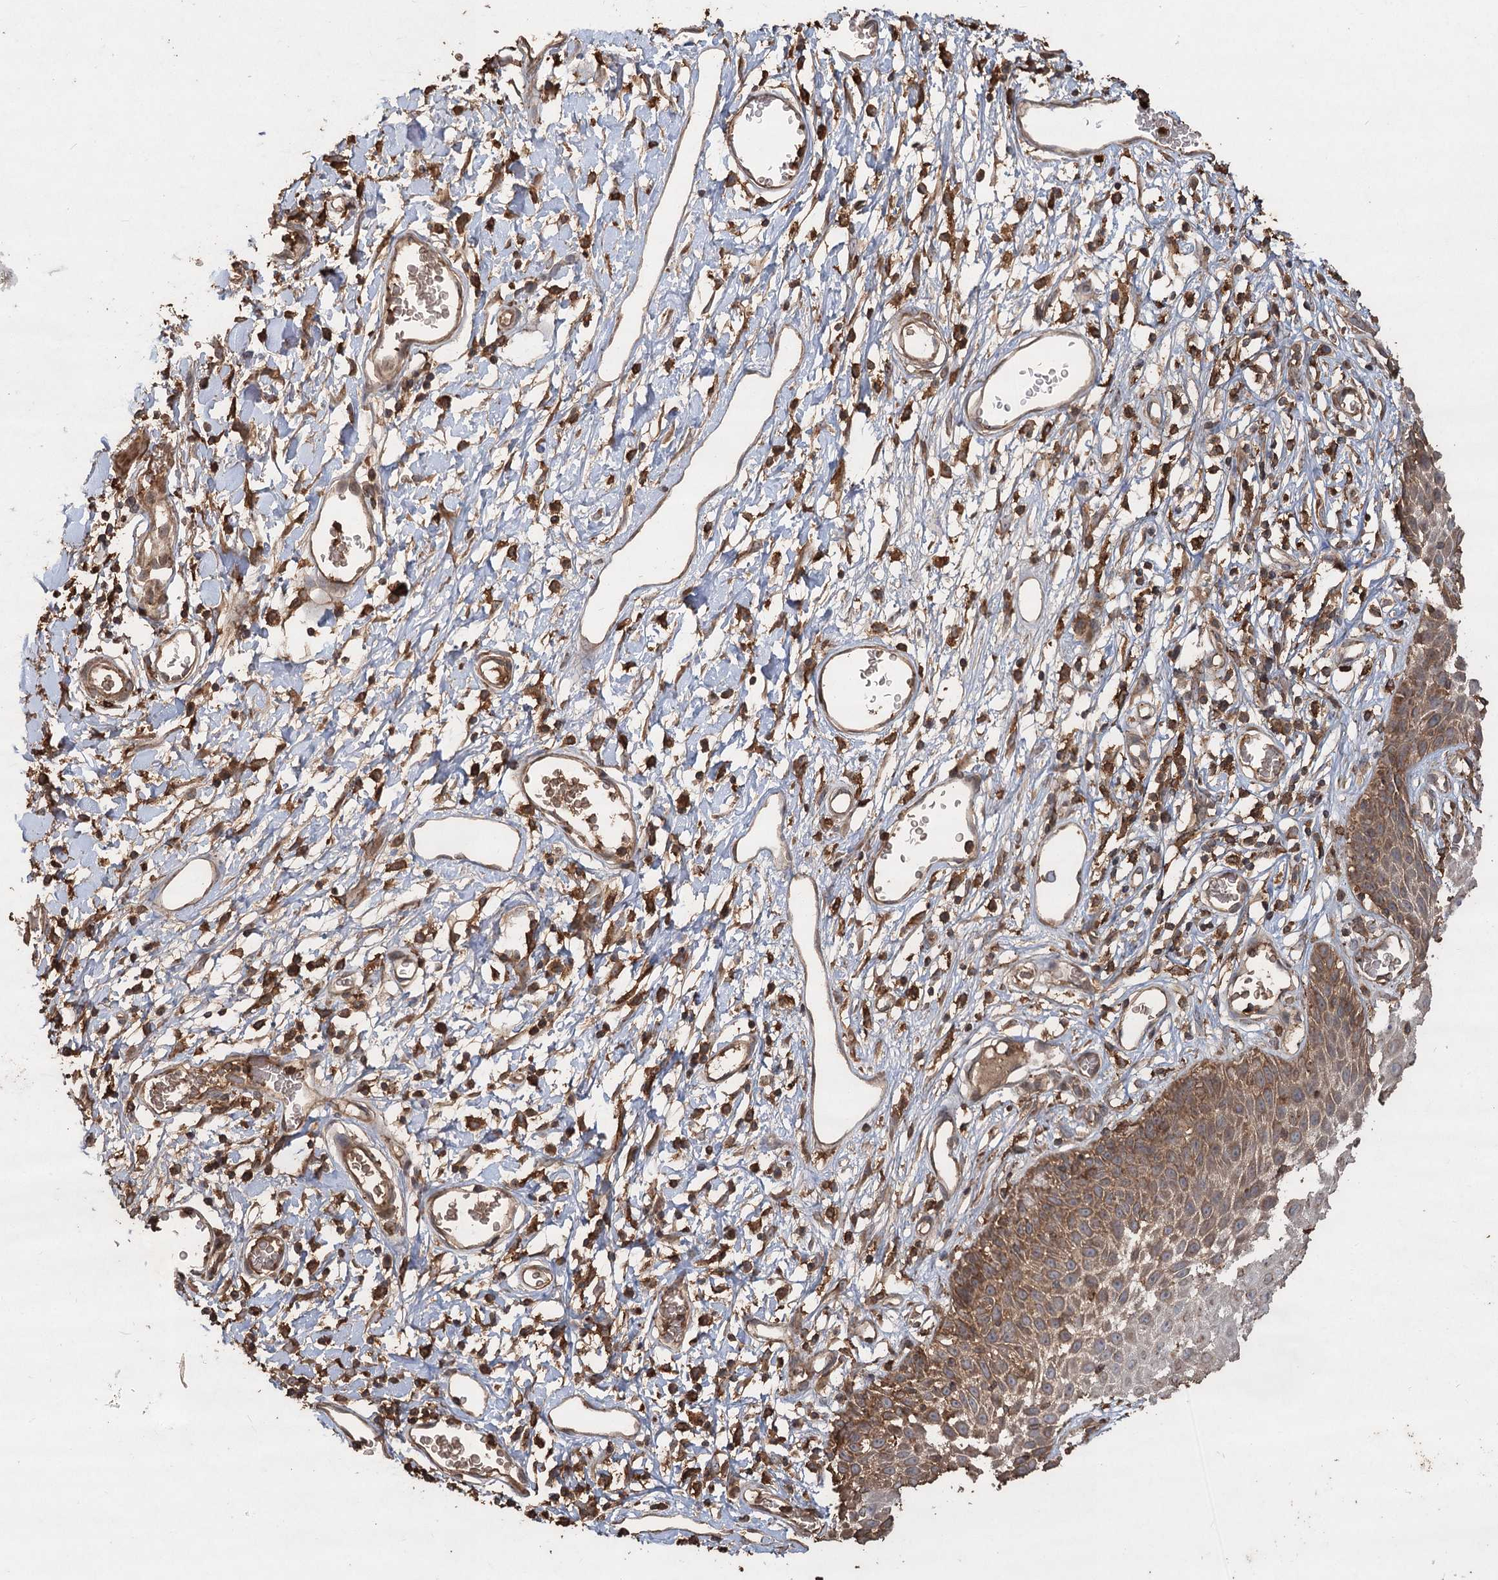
{"staining": {"intensity": "moderate", "quantity": ">75%", "location": "cytoplasmic/membranous"}, "tissue": "skin", "cell_type": "Epidermal cells", "image_type": "normal", "snomed": [{"axis": "morphology", "description": "Normal tissue, NOS"}, {"axis": "topography", "description": "Vulva"}], "caption": "This micrograph demonstrates normal skin stained with IHC to label a protein in brown. The cytoplasmic/membranous of epidermal cells show moderate positivity for the protein. Nuclei are counter-stained blue.", "gene": "PIK3C2A", "patient": {"sex": "female", "age": 68}}